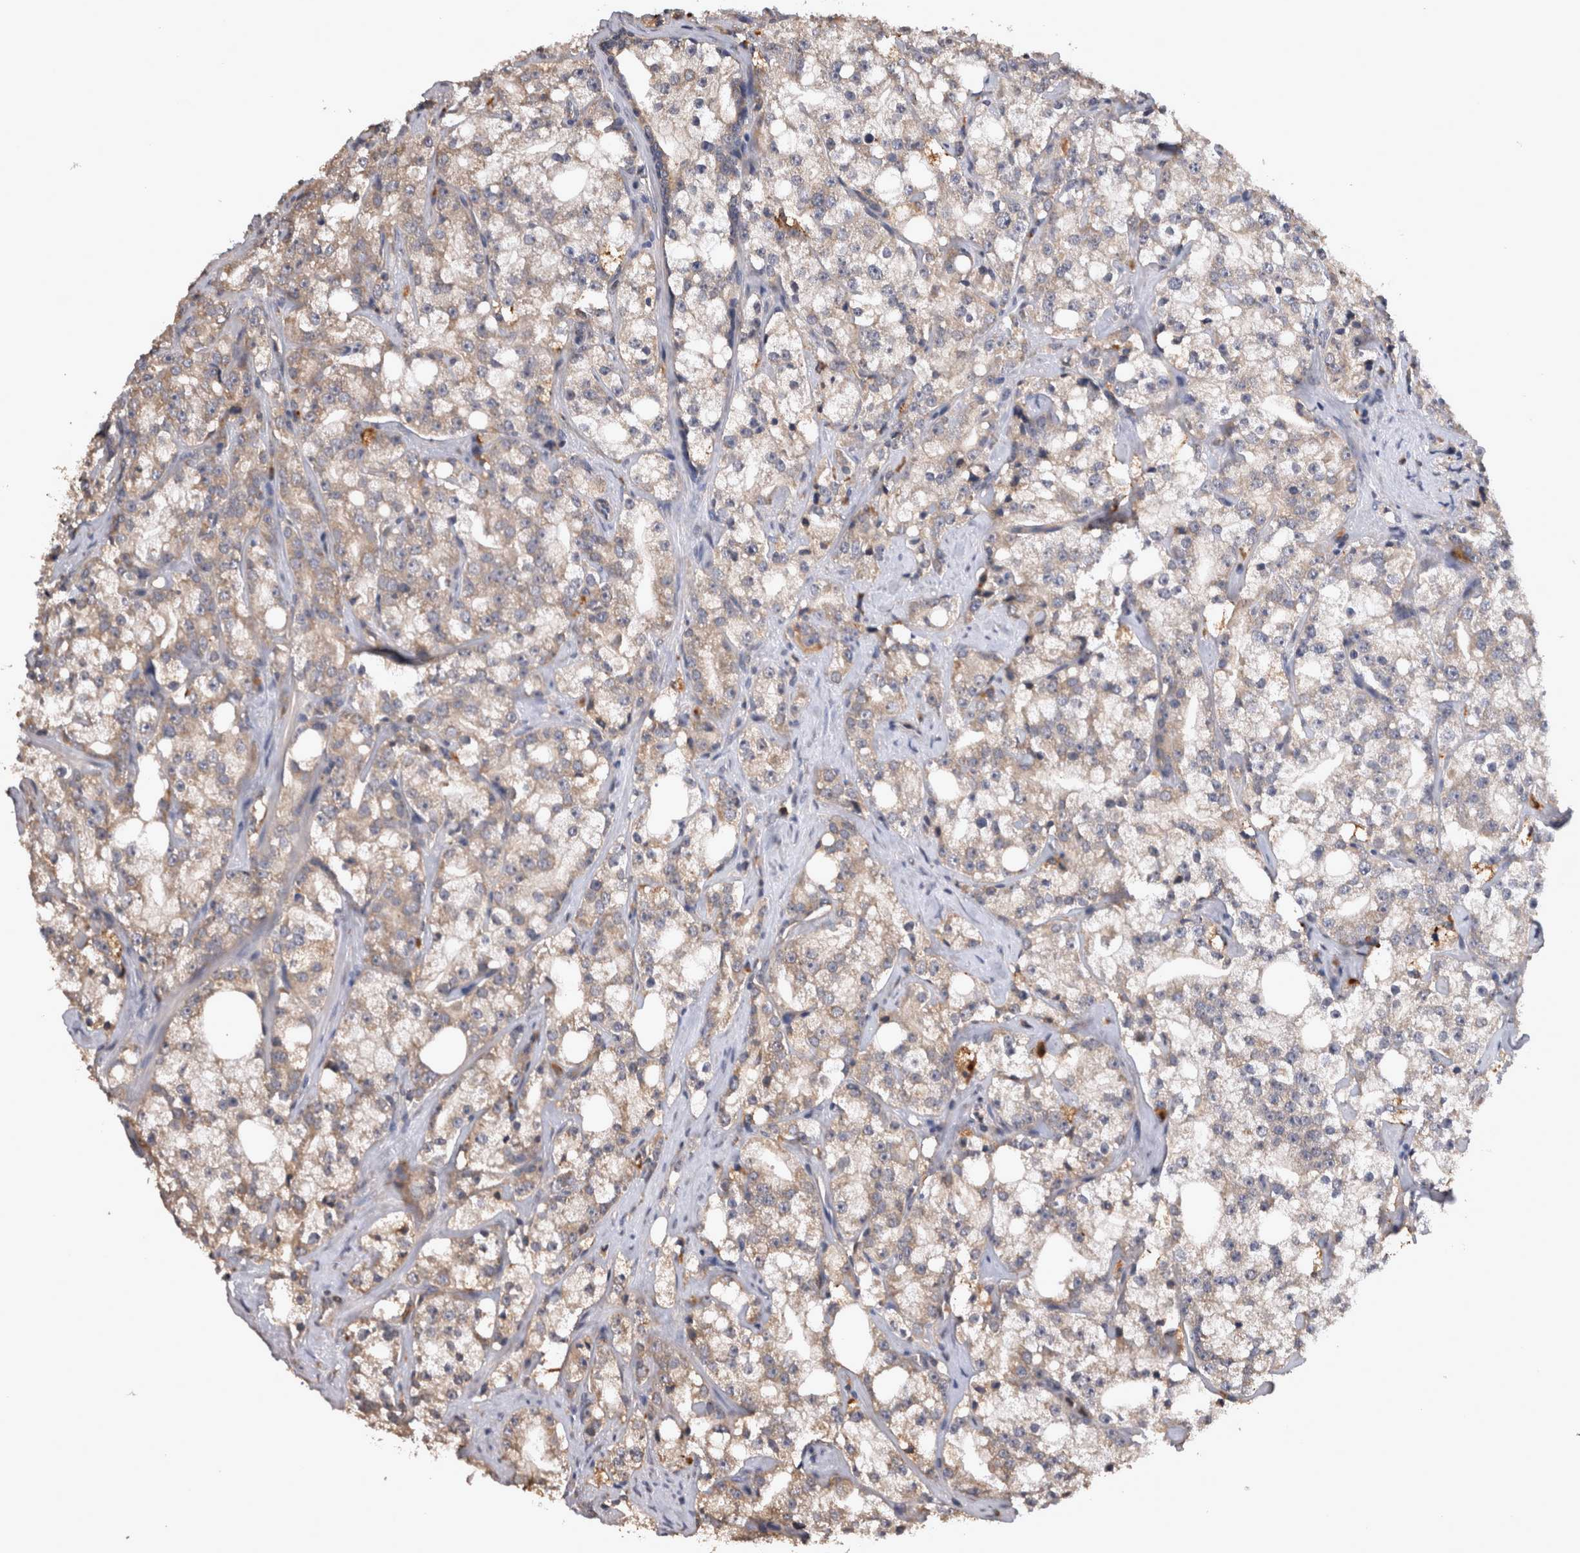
{"staining": {"intensity": "weak", "quantity": "<25%", "location": "cytoplasmic/membranous"}, "tissue": "prostate cancer", "cell_type": "Tumor cells", "image_type": "cancer", "snomed": [{"axis": "morphology", "description": "Adenocarcinoma, High grade"}, {"axis": "topography", "description": "Prostate"}], "caption": "Immunohistochemistry photomicrograph of human prostate cancer stained for a protein (brown), which demonstrates no expression in tumor cells.", "gene": "TMED7", "patient": {"sex": "male", "age": 64}}